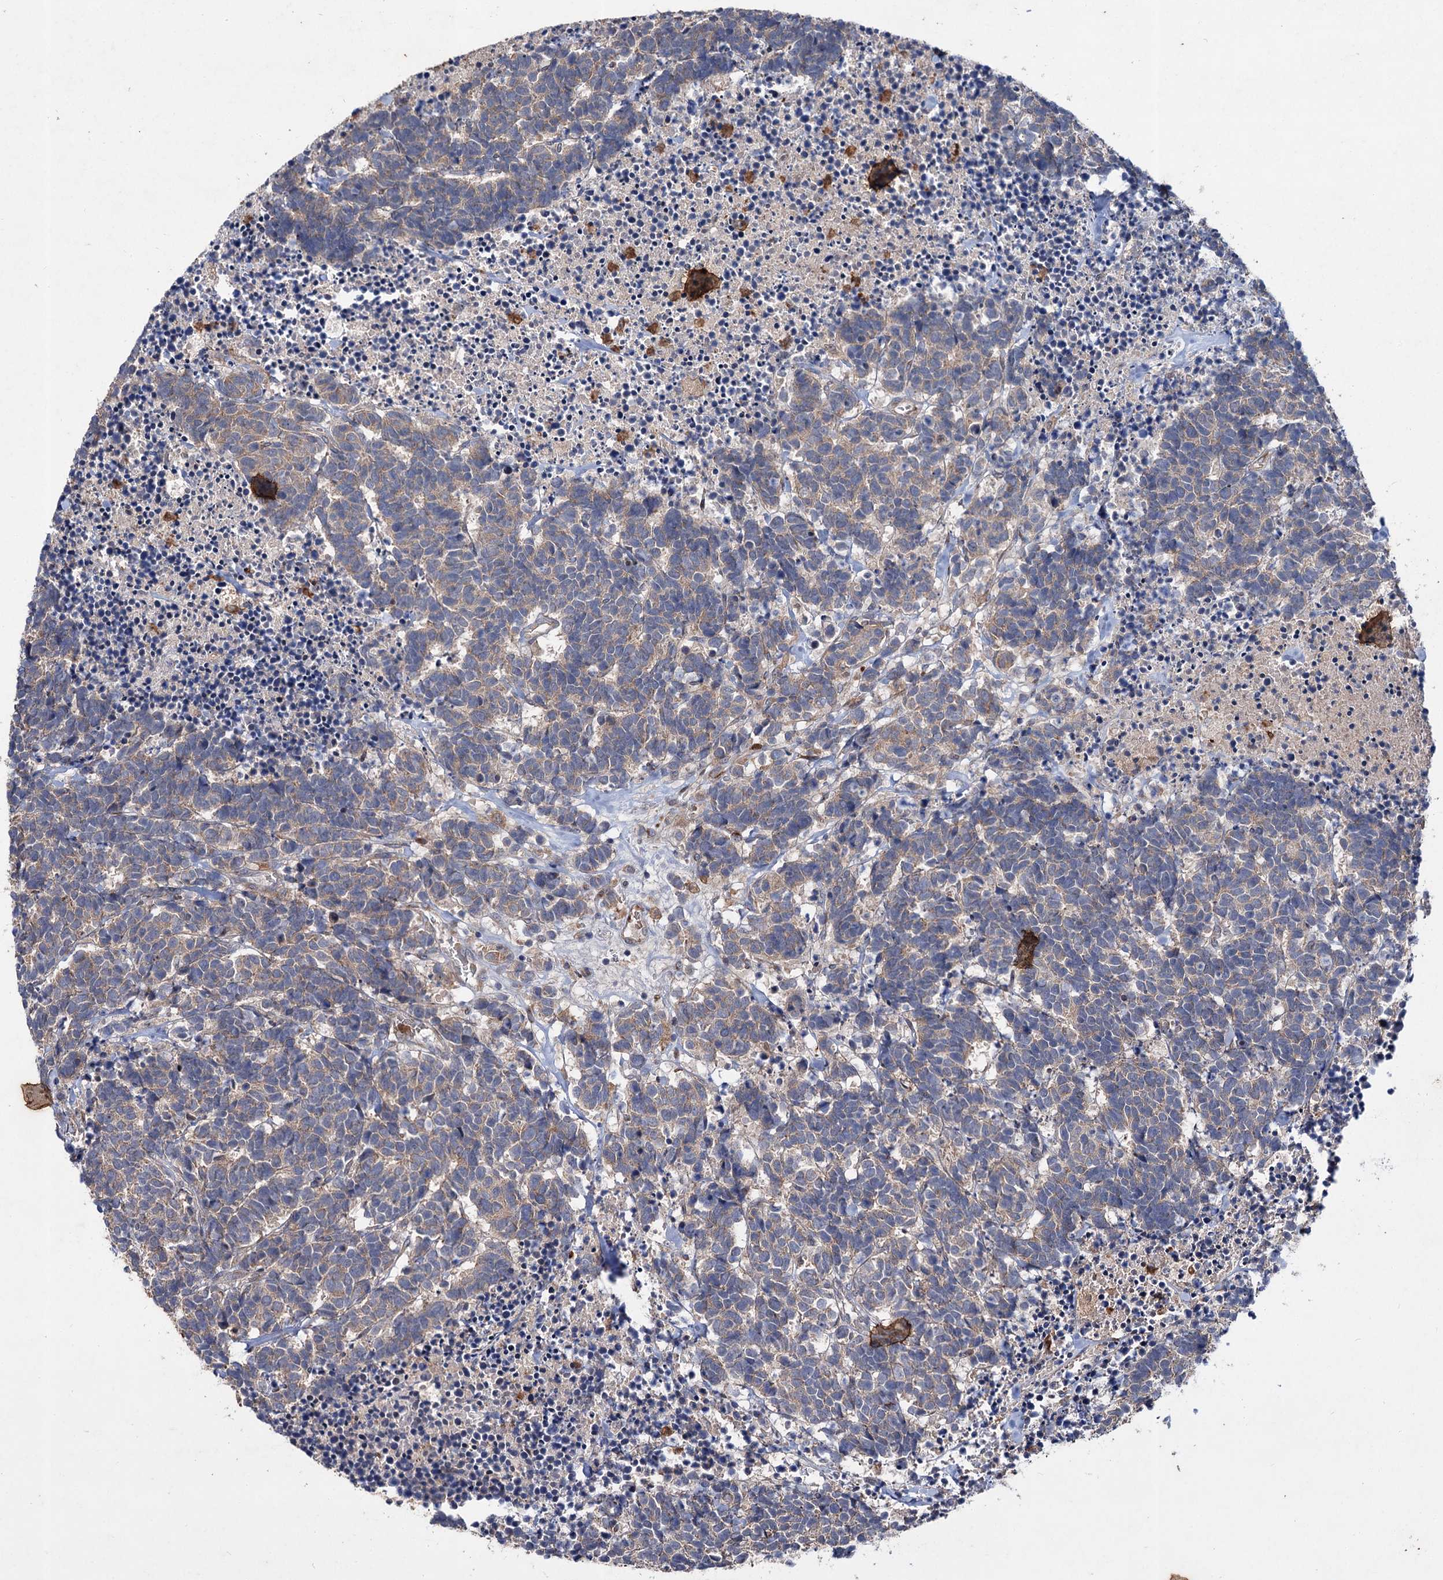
{"staining": {"intensity": "negative", "quantity": "none", "location": "none"}, "tissue": "carcinoid", "cell_type": "Tumor cells", "image_type": "cancer", "snomed": [{"axis": "morphology", "description": "Carcinoma, NOS"}, {"axis": "morphology", "description": "Carcinoid, malignant, NOS"}, {"axis": "topography", "description": "Urinary bladder"}], "caption": "Tumor cells are negative for brown protein staining in carcinoid.", "gene": "PTPN3", "patient": {"sex": "male", "age": 57}}